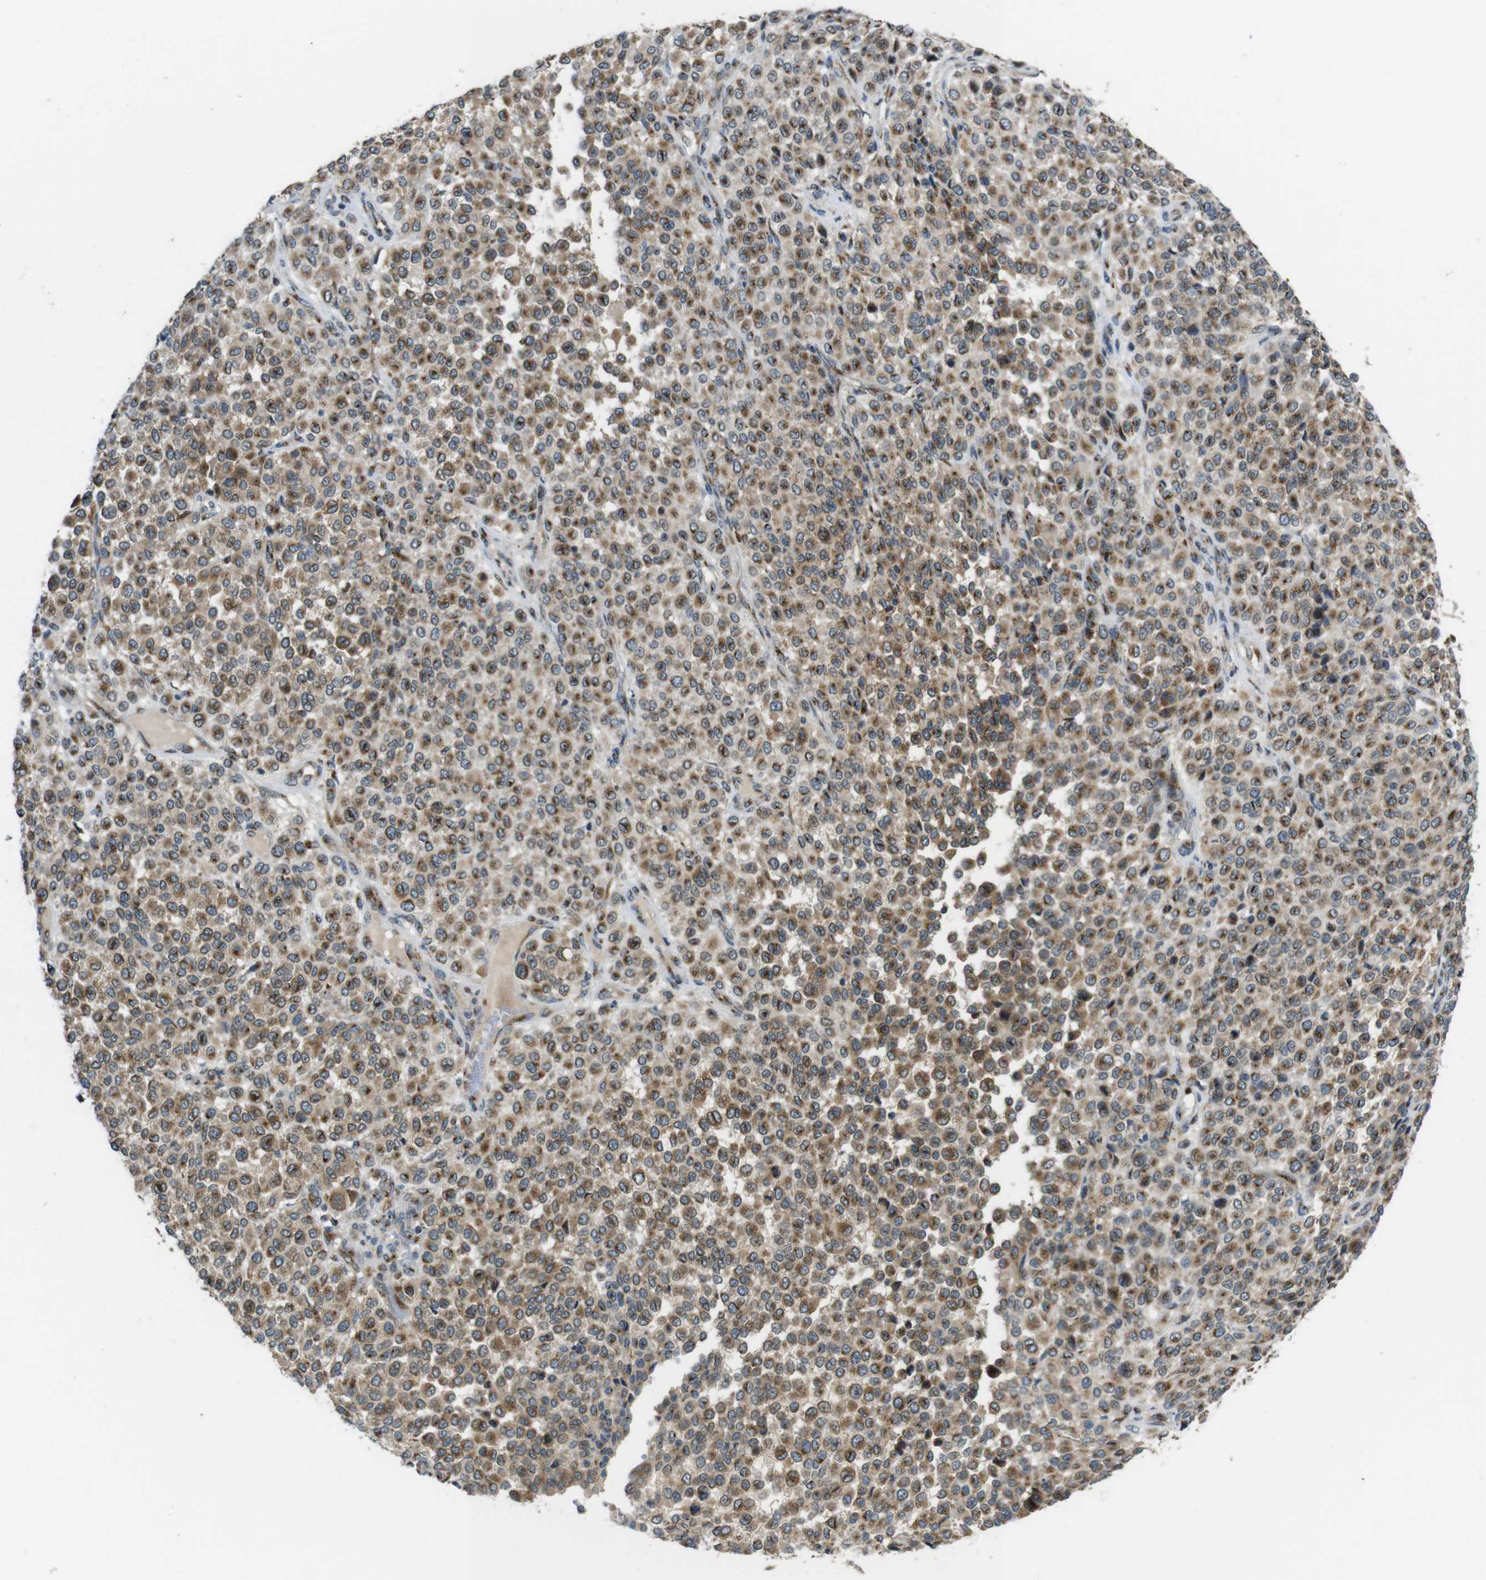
{"staining": {"intensity": "moderate", "quantity": ">75%", "location": "cytoplasmic/membranous"}, "tissue": "melanoma", "cell_type": "Tumor cells", "image_type": "cancer", "snomed": [{"axis": "morphology", "description": "Malignant melanoma, Metastatic site"}, {"axis": "topography", "description": "Pancreas"}], "caption": "This histopathology image exhibits IHC staining of human melanoma, with medium moderate cytoplasmic/membranous expression in approximately >75% of tumor cells.", "gene": "ZFPL1", "patient": {"sex": "female", "age": 30}}